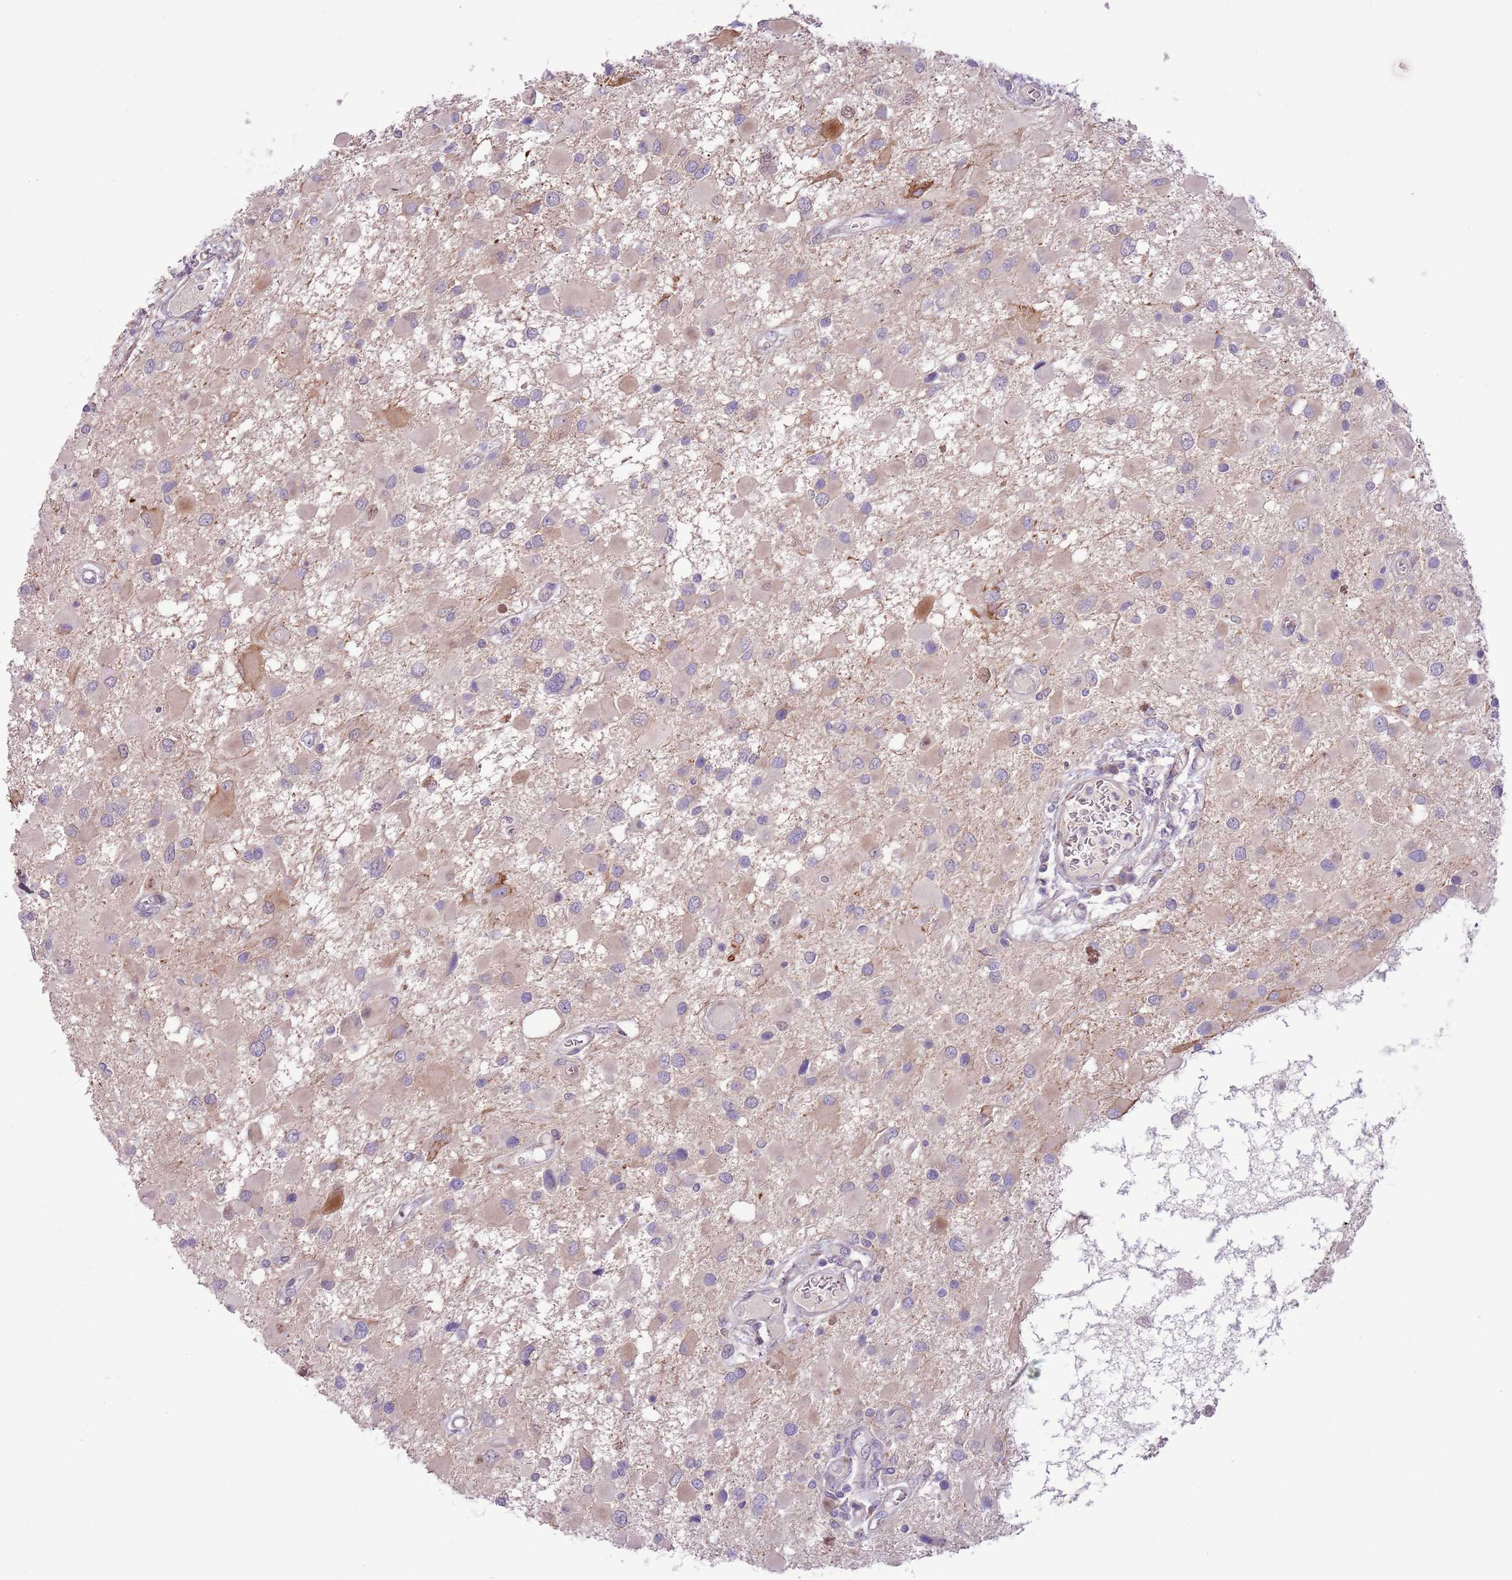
{"staining": {"intensity": "weak", "quantity": "<25%", "location": "cytoplasmic/membranous"}, "tissue": "glioma", "cell_type": "Tumor cells", "image_type": "cancer", "snomed": [{"axis": "morphology", "description": "Glioma, malignant, High grade"}, {"axis": "topography", "description": "Brain"}], "caption": "Tumor cells are negative for brown protein staining in glioma. (Stains: DAB IHC with hematoxylin counter stain, Microscopy: brightfield microscopy at high magnification).", "gene": "CCND2", "patient": {"sex": "male", "age": 53}}